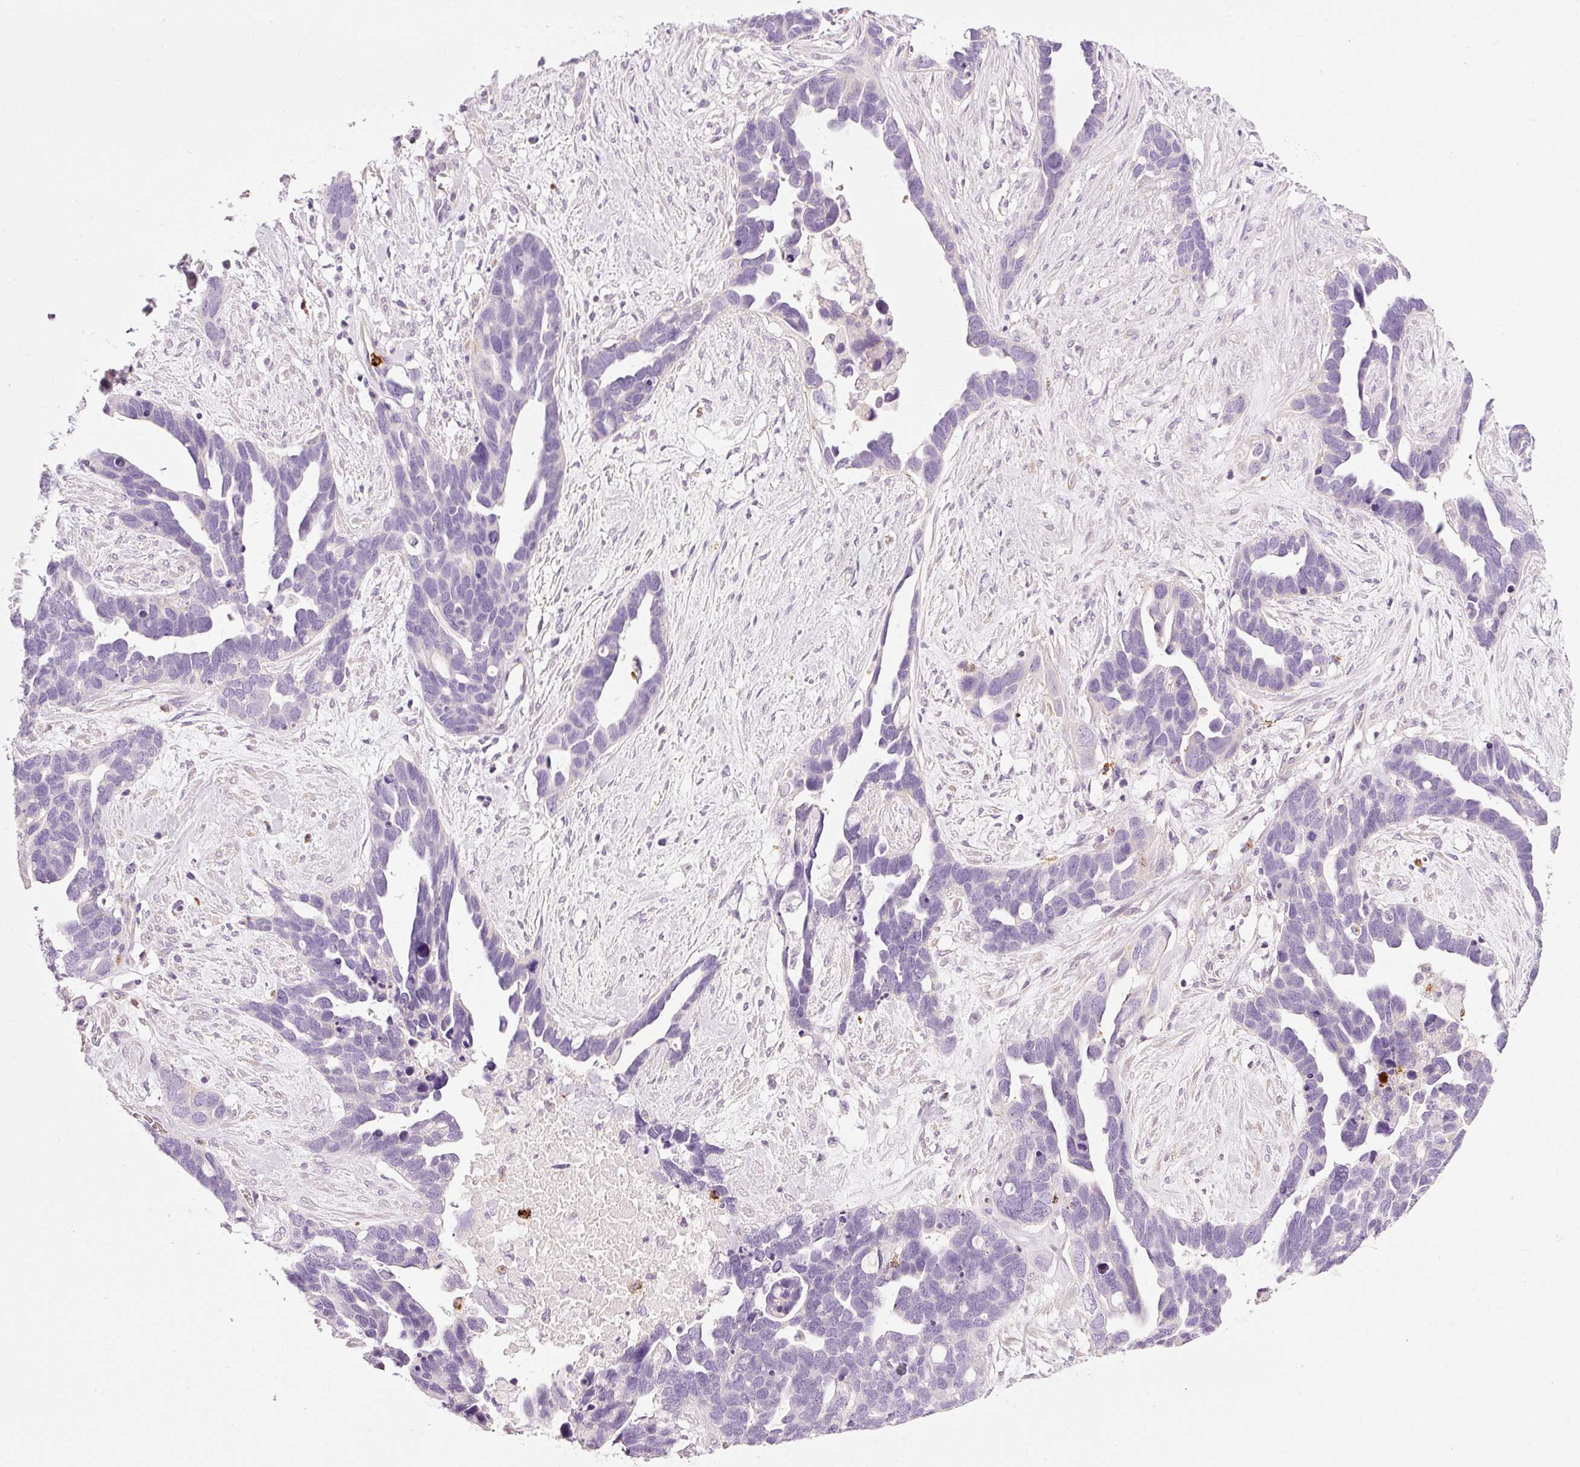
{"staining": {"intensity": "negative", "quantity": "none", "location": "none"}, "tissue": "ovarian cancer", "cell_type": "Tumor cells", "image_type": "cancer", "snomed": [{"axis": "morphology", "description": "Cystadenocarcinoma, serous, NOS"}, {"axis": "topography", "description": "Ovary"}], "caption": "Immunohistochemistry of human ovarian serous cystadenocarcinoma demonstrates no staining in tumor cells. The staining is performed using DAB (3,3'-diaminobenzidine) brown chromogen with nuclei counter-stained in using hematoxylin.", "gene": "MAP3K3", "patient": {"sex": "female", "age": 54}}